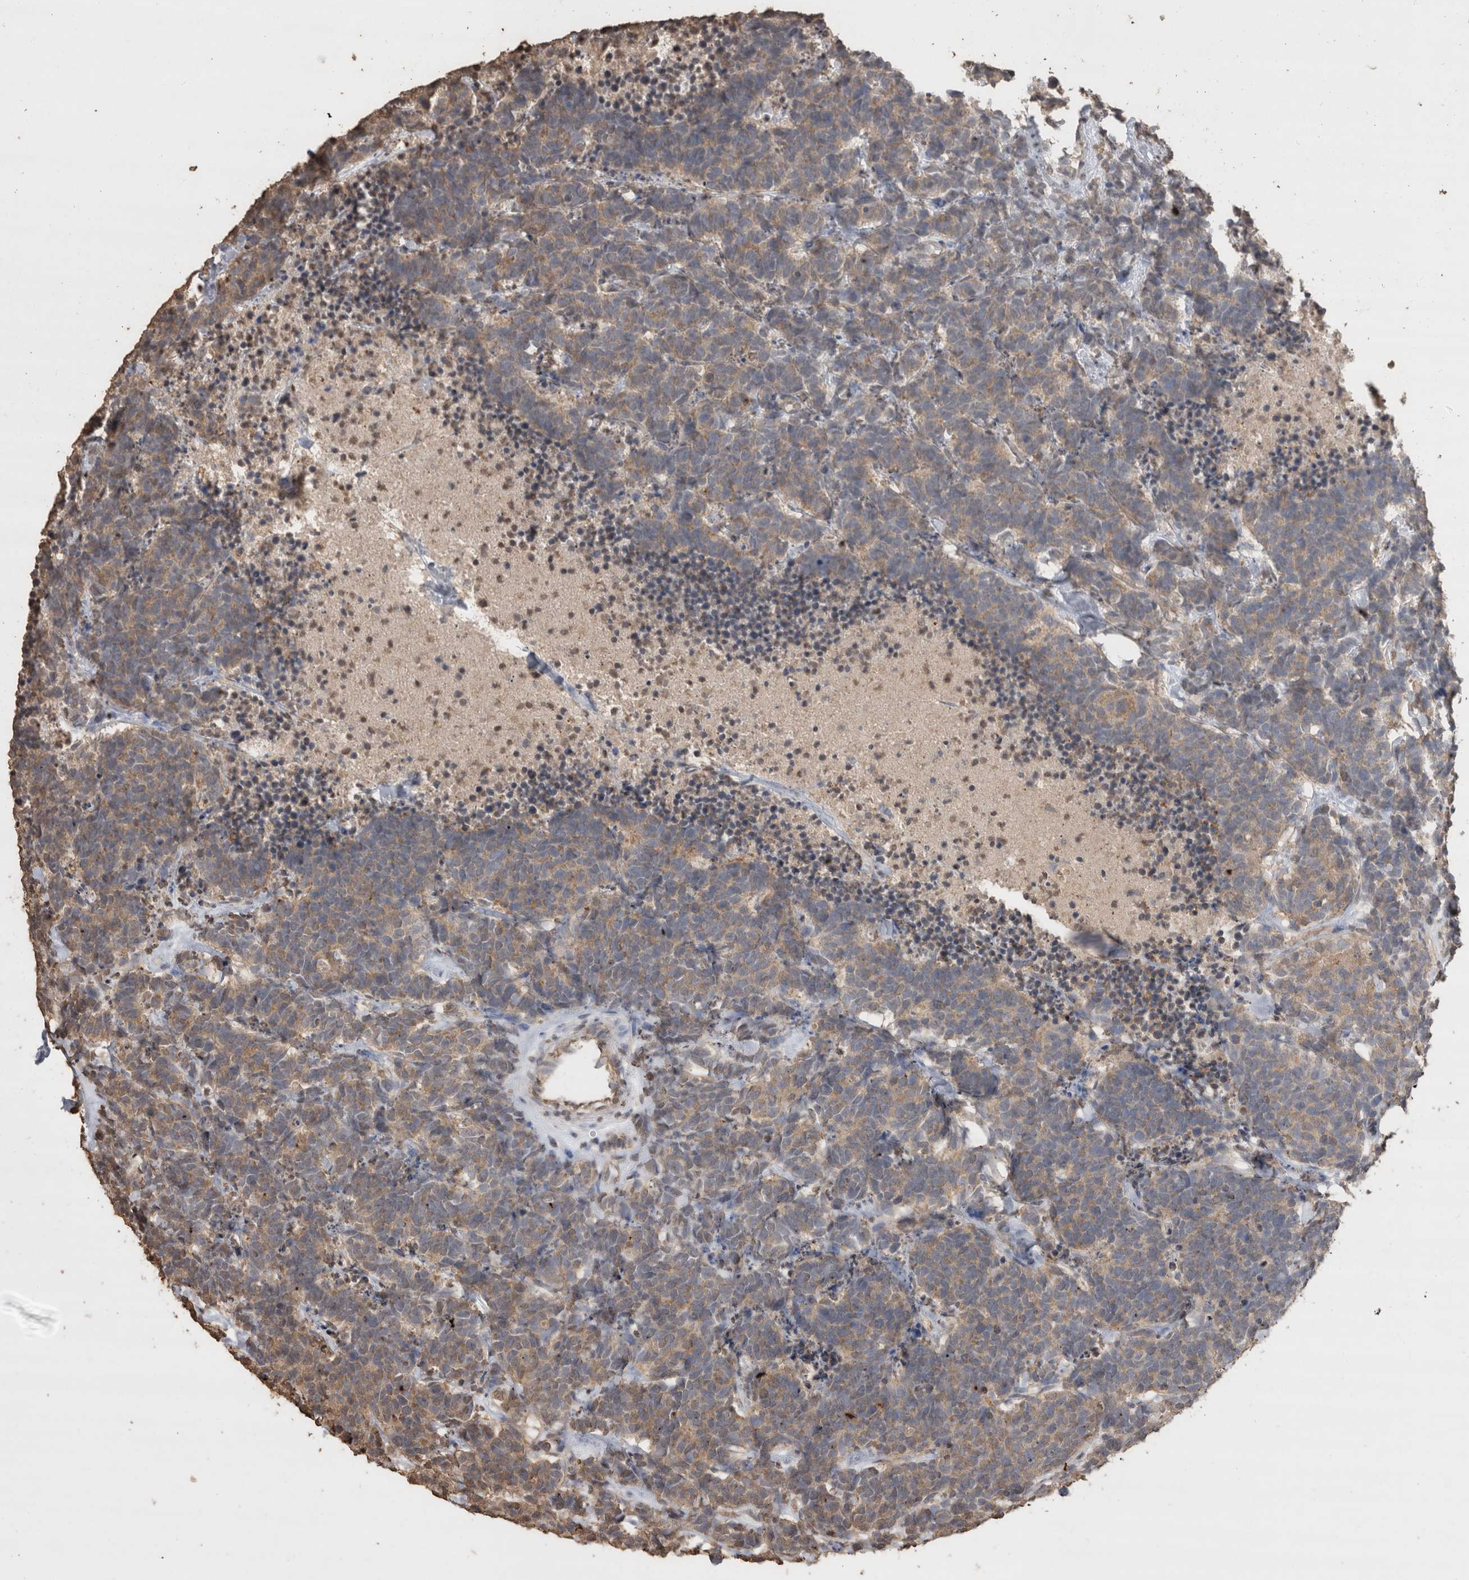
{"staining": {"intensity": "moderate", "quantity": "25%-75%", "location": "cytoplasmic/membranous"}, "tissue": "carcinoid", "cell_type": "Tumor cells", "image_type": "cancer", "snomed": [{"axis": "morphology", "description": "Carcinoma, NOS"}, {"axis": "morphology", "description": "Carcinoid, malignant, NOS"}, {"axis": "topography", "description": "Urinary bladder"}], "caption": "A high-resolution photomicrograph shows IHC staining of carcinoma, which demonstrates moderate cytoplasmic/membranous positivity in approximately 25%-75% of tumor cells. (DAB = brown stain, brightfield microscopy at high magnification).", "gene": "CRELD2", "patient": {"sex": "male", "age": 57}}